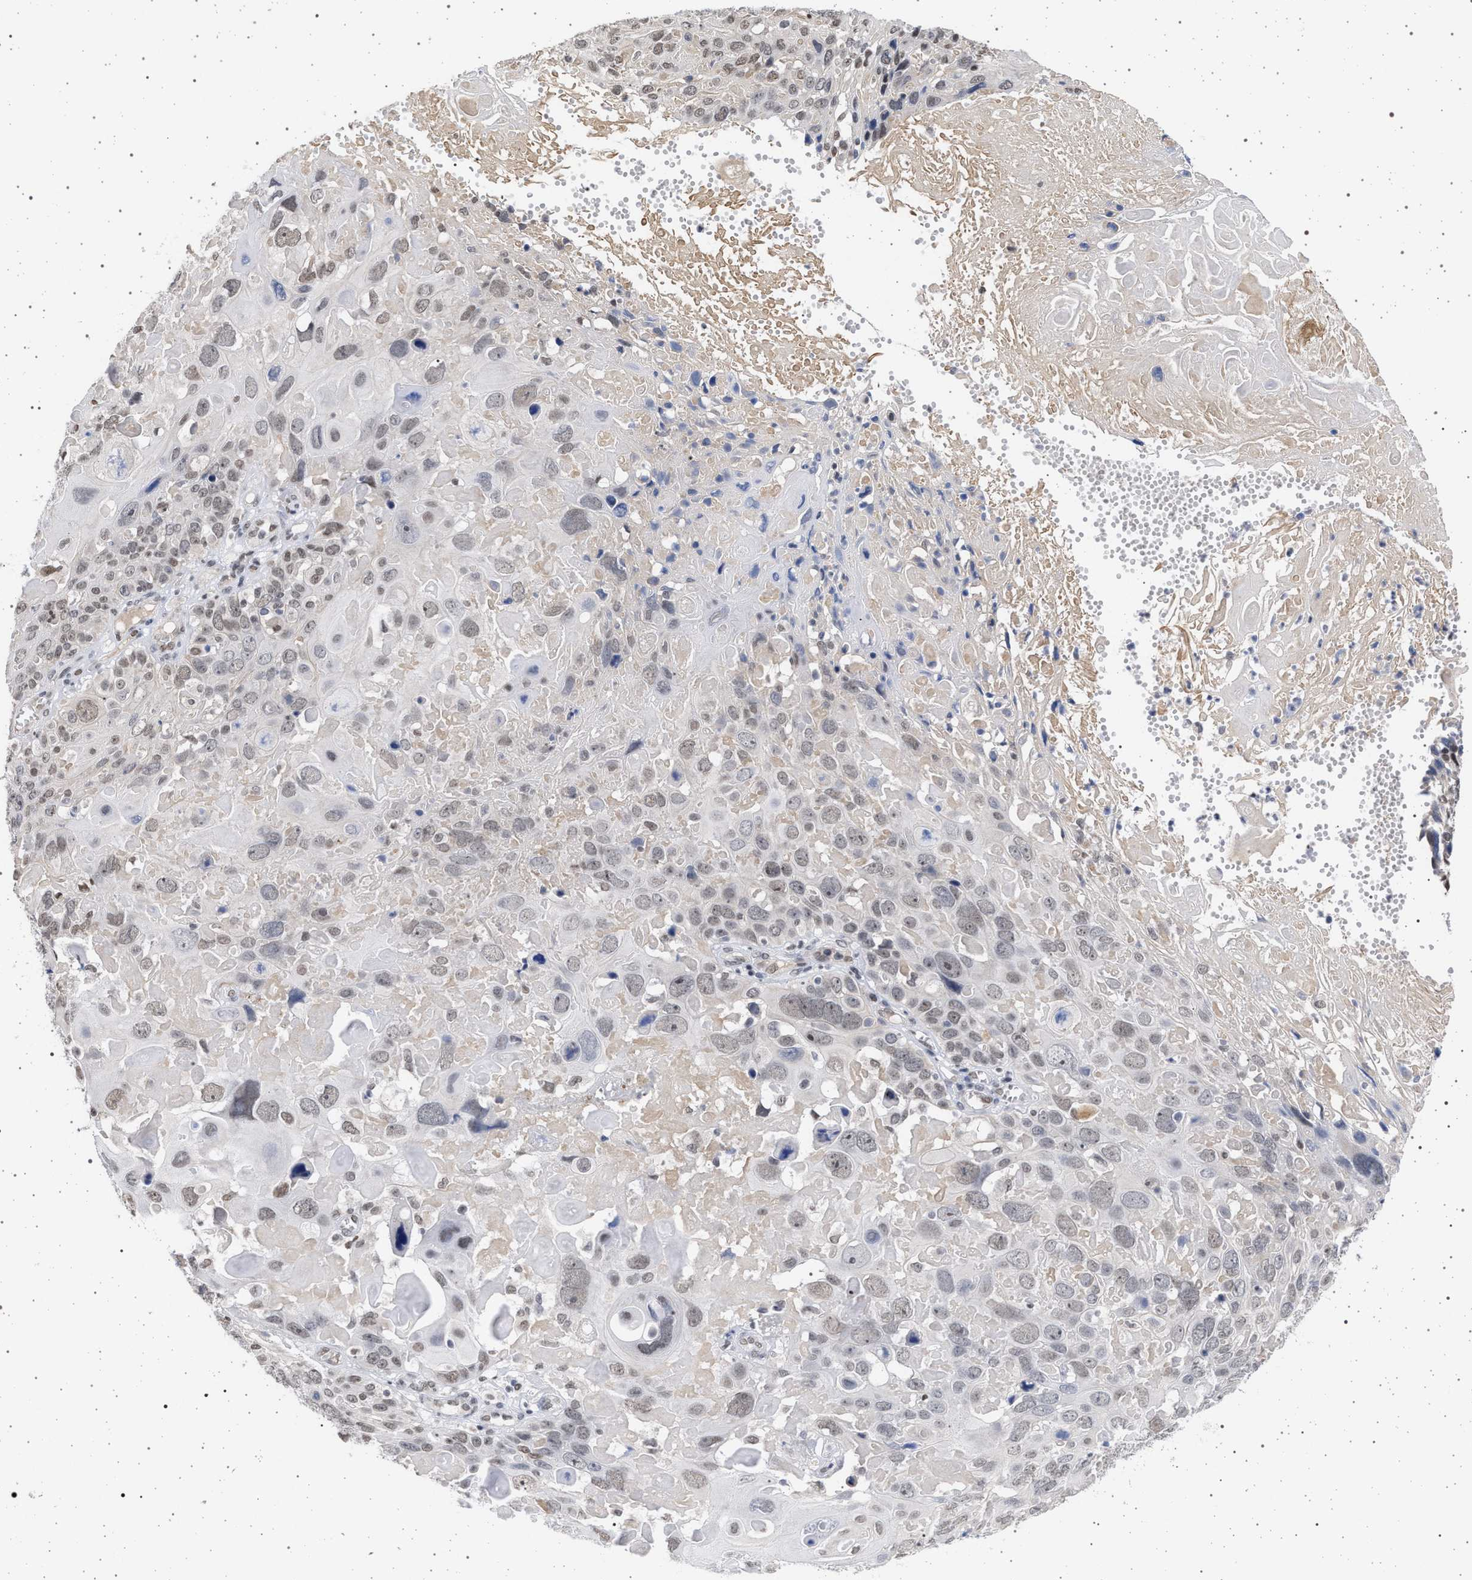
{"staining": {"intensity": "weak", "quantity": "<25%", "location": "nuclear"}, "tissue": "cervical cancer", "cell_type": "Tumor cells", "image_type": "cancer", "snomed": [{"axis": "morphology", "description": "Squamous cell carcinoma, NOS"}, {"axis": "topography", "description": "Cervix"}], "caption": "Human cervical cancer (squamous cell carcinoma) stained for a protein using IHC exhibits no staining in tumor cells.", "gene": "PHF12", "patient": {"sex": "female", "age": 74}}